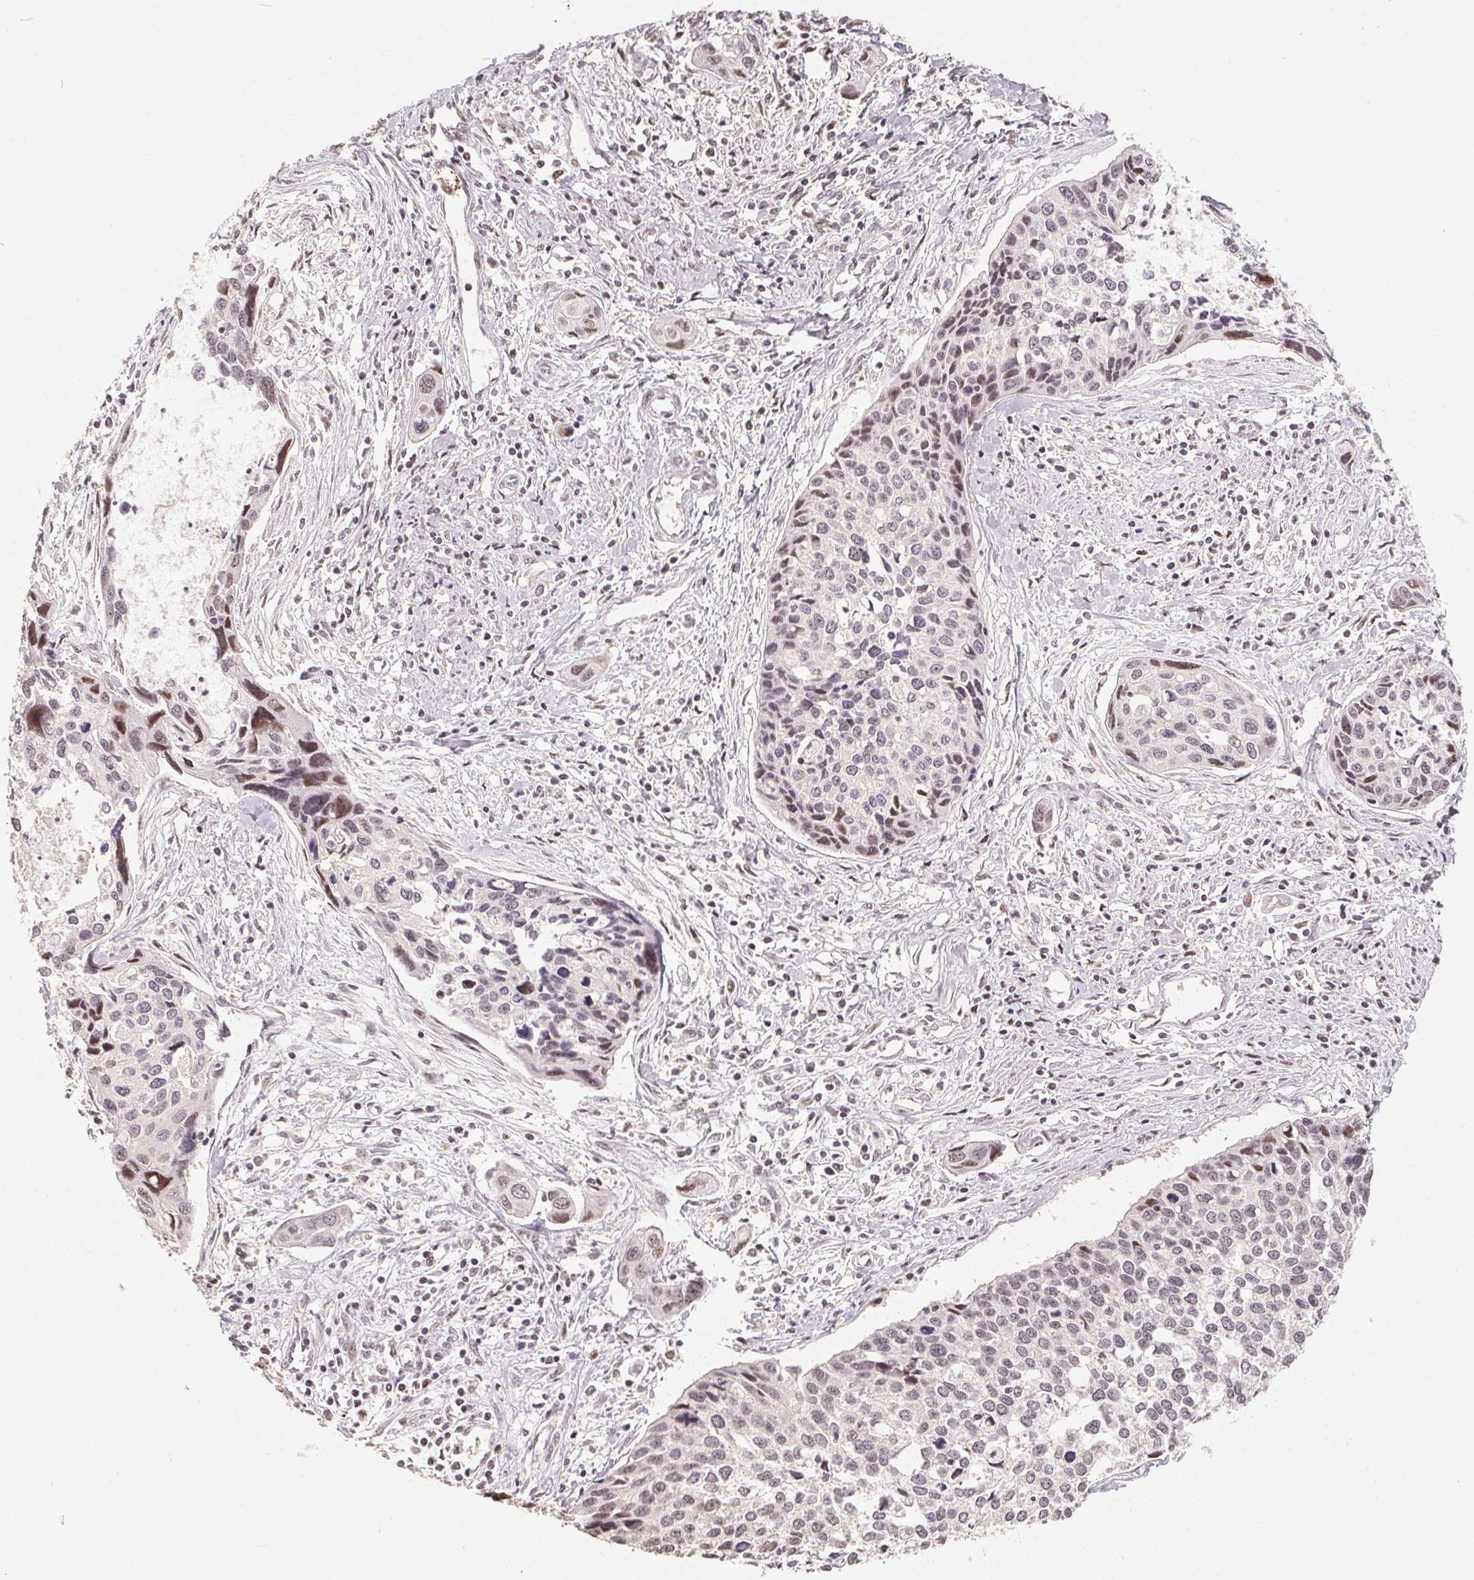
{"staining": {"intensity": "weak", "quantity": "25%-75%", "location": "nuclear"}, "tissue": "cervical cancer", "cell_type": "Tumor cells", "image_type": "cancer", "snomed": [{"axis": "morphology", "description": "Squamous cell carcinoma, NOS"}, {"axis": "topography", "description": "Cervix"}], "caption": "Immunohistochemical staining of human cervical squamous cell carcinoma reveals low levels of weak nuclear staining in about 25%-75% of tumor cells.", "gene": "CCDC138", "patient": {"sex": "female", "age": 31}}